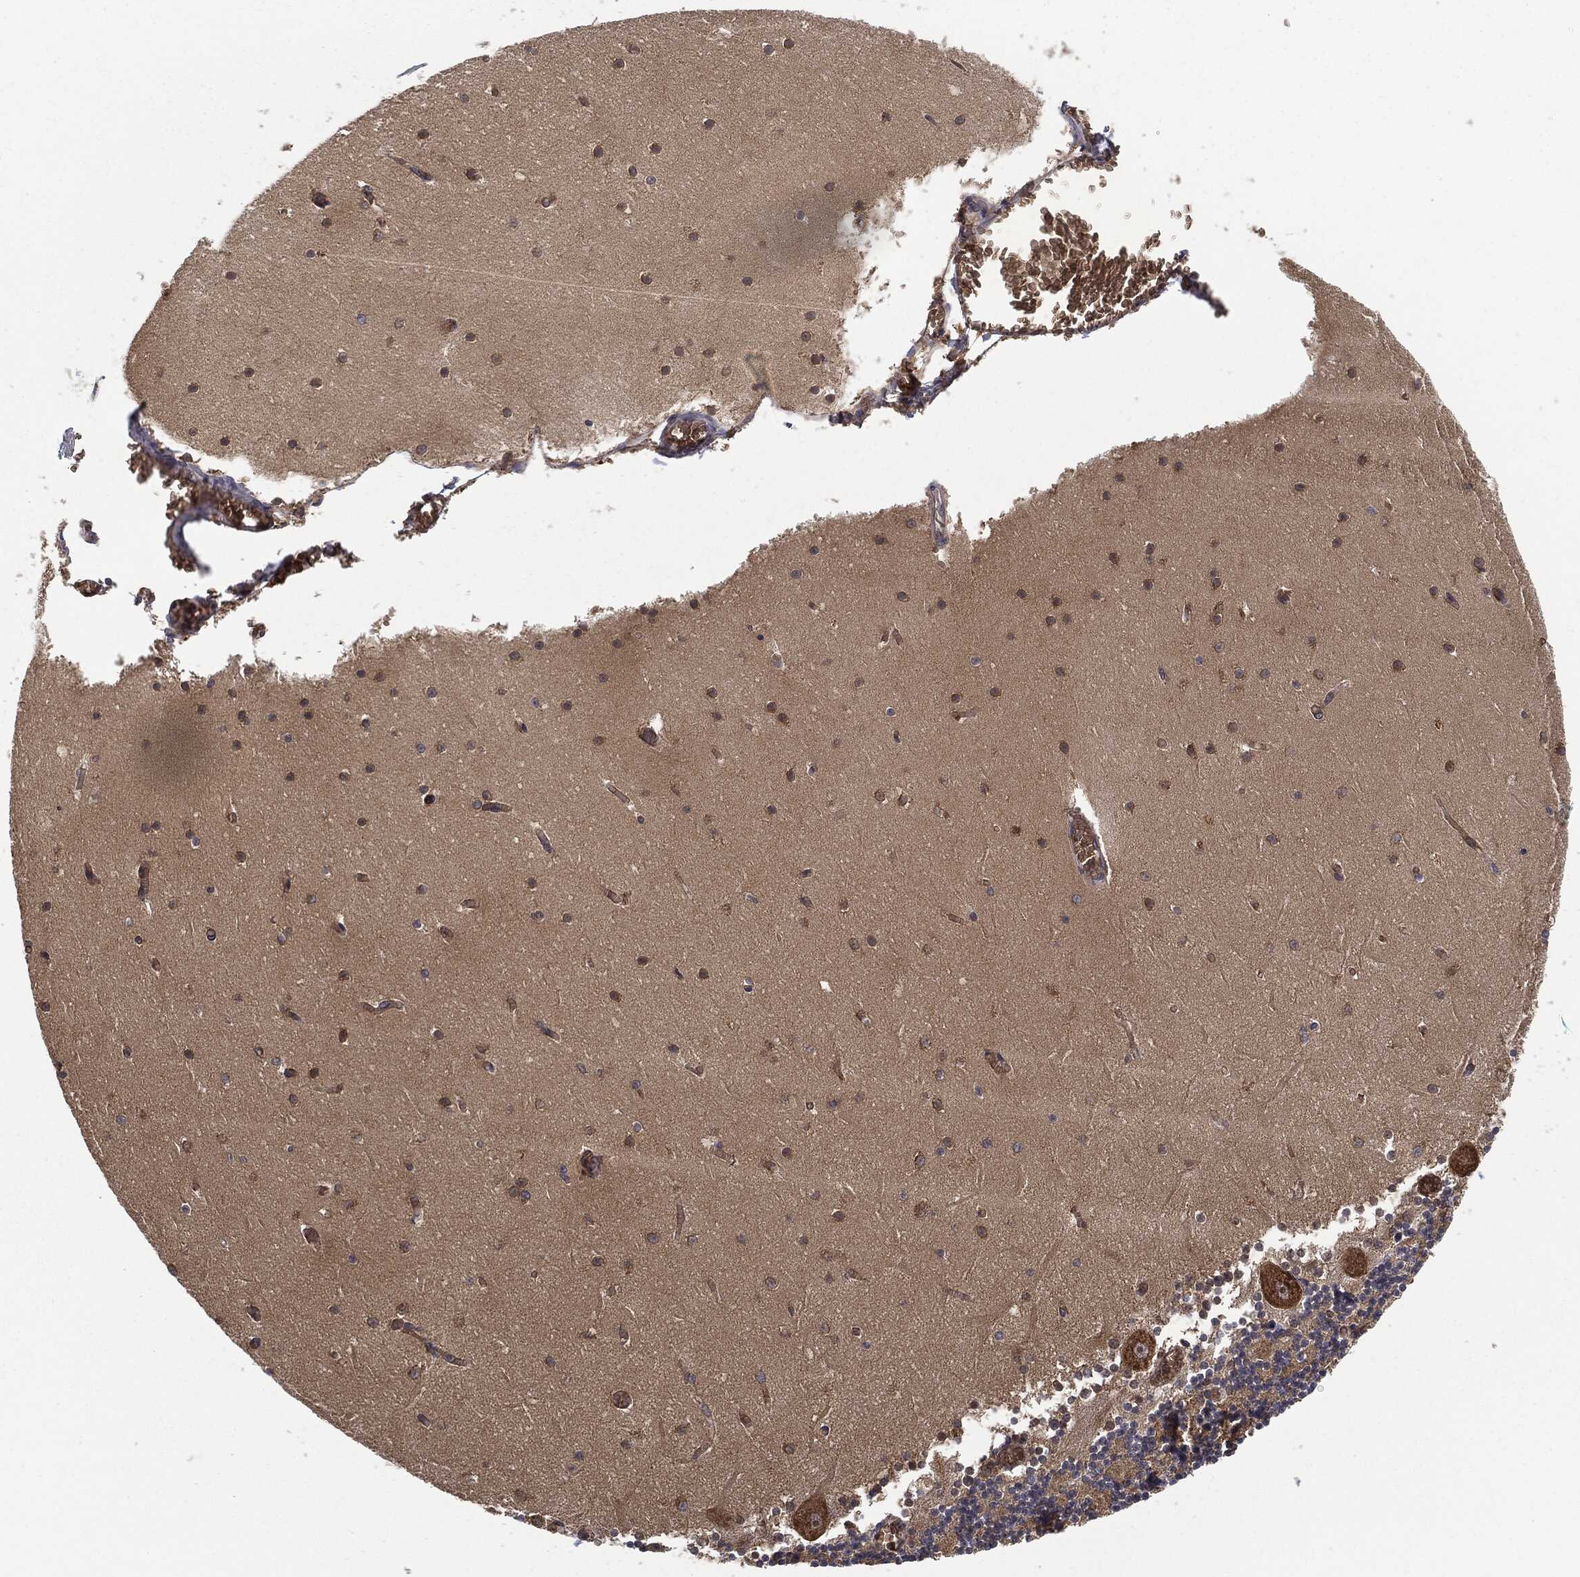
{"staining": {"intensity": "negative", "quantity": "none", "location": "none"}, "tissue": "cerebellum", "cell_type": "Cells in granular layer", "image_type": "normal", "snomed": [{"axis": "morphology", "description": "Normal tissue, NOS"}, {"axis": "topography", "description": "Cerebellum"}], "caption": "Histopathology image shows no significant protein expression in cells in granular layer of normal cerebellum. (DAB immunohistochemistry (IHC) with hematoxylin counter stain).", "gene": "EIF2AK2", "patient": {"sex": "female", "age": 28}}